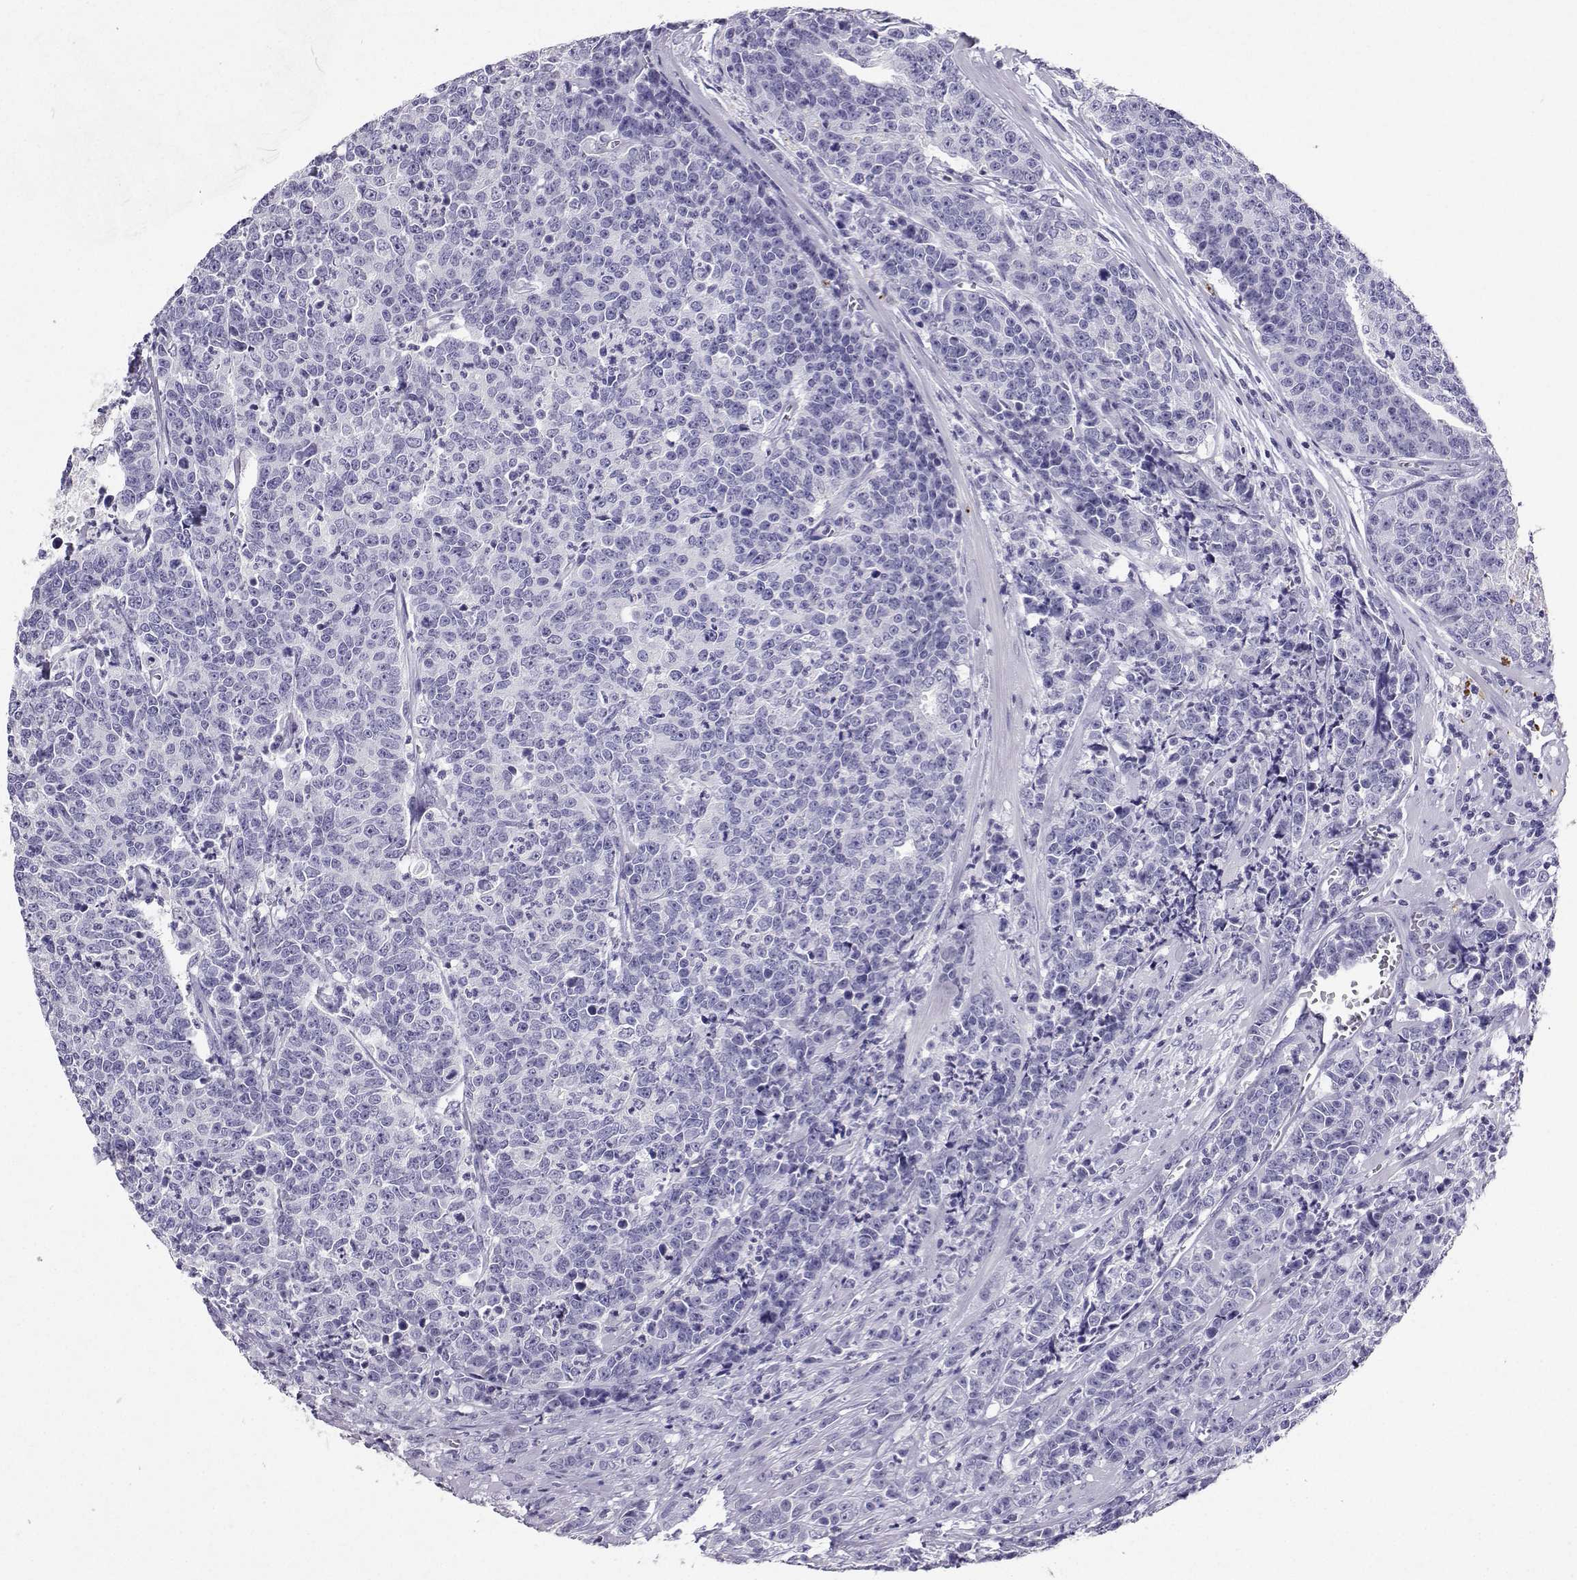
{"staining": {"intensity": "negative", "quantity": "none", "location": "none"}, "tissue": "prostate cancer", "cell_type": "Tumor cells", "image_type": "cancer", "snomed": [{"axis": "morphology", "description": "Adenocarcinoma, NOS"}, {"axis": "topography", "description": "Prostate"}], "caption": "Immunohistochemical staining of prostate cancer (adenocarcinoma) exhibits no significant positivity in tumor cells. The staining is performed using DAB brown chromogen with nuclei counter-stained in using hematoxylin.", "gene": "GRIK4", "patient": {"sex": "male", "age": 67}}